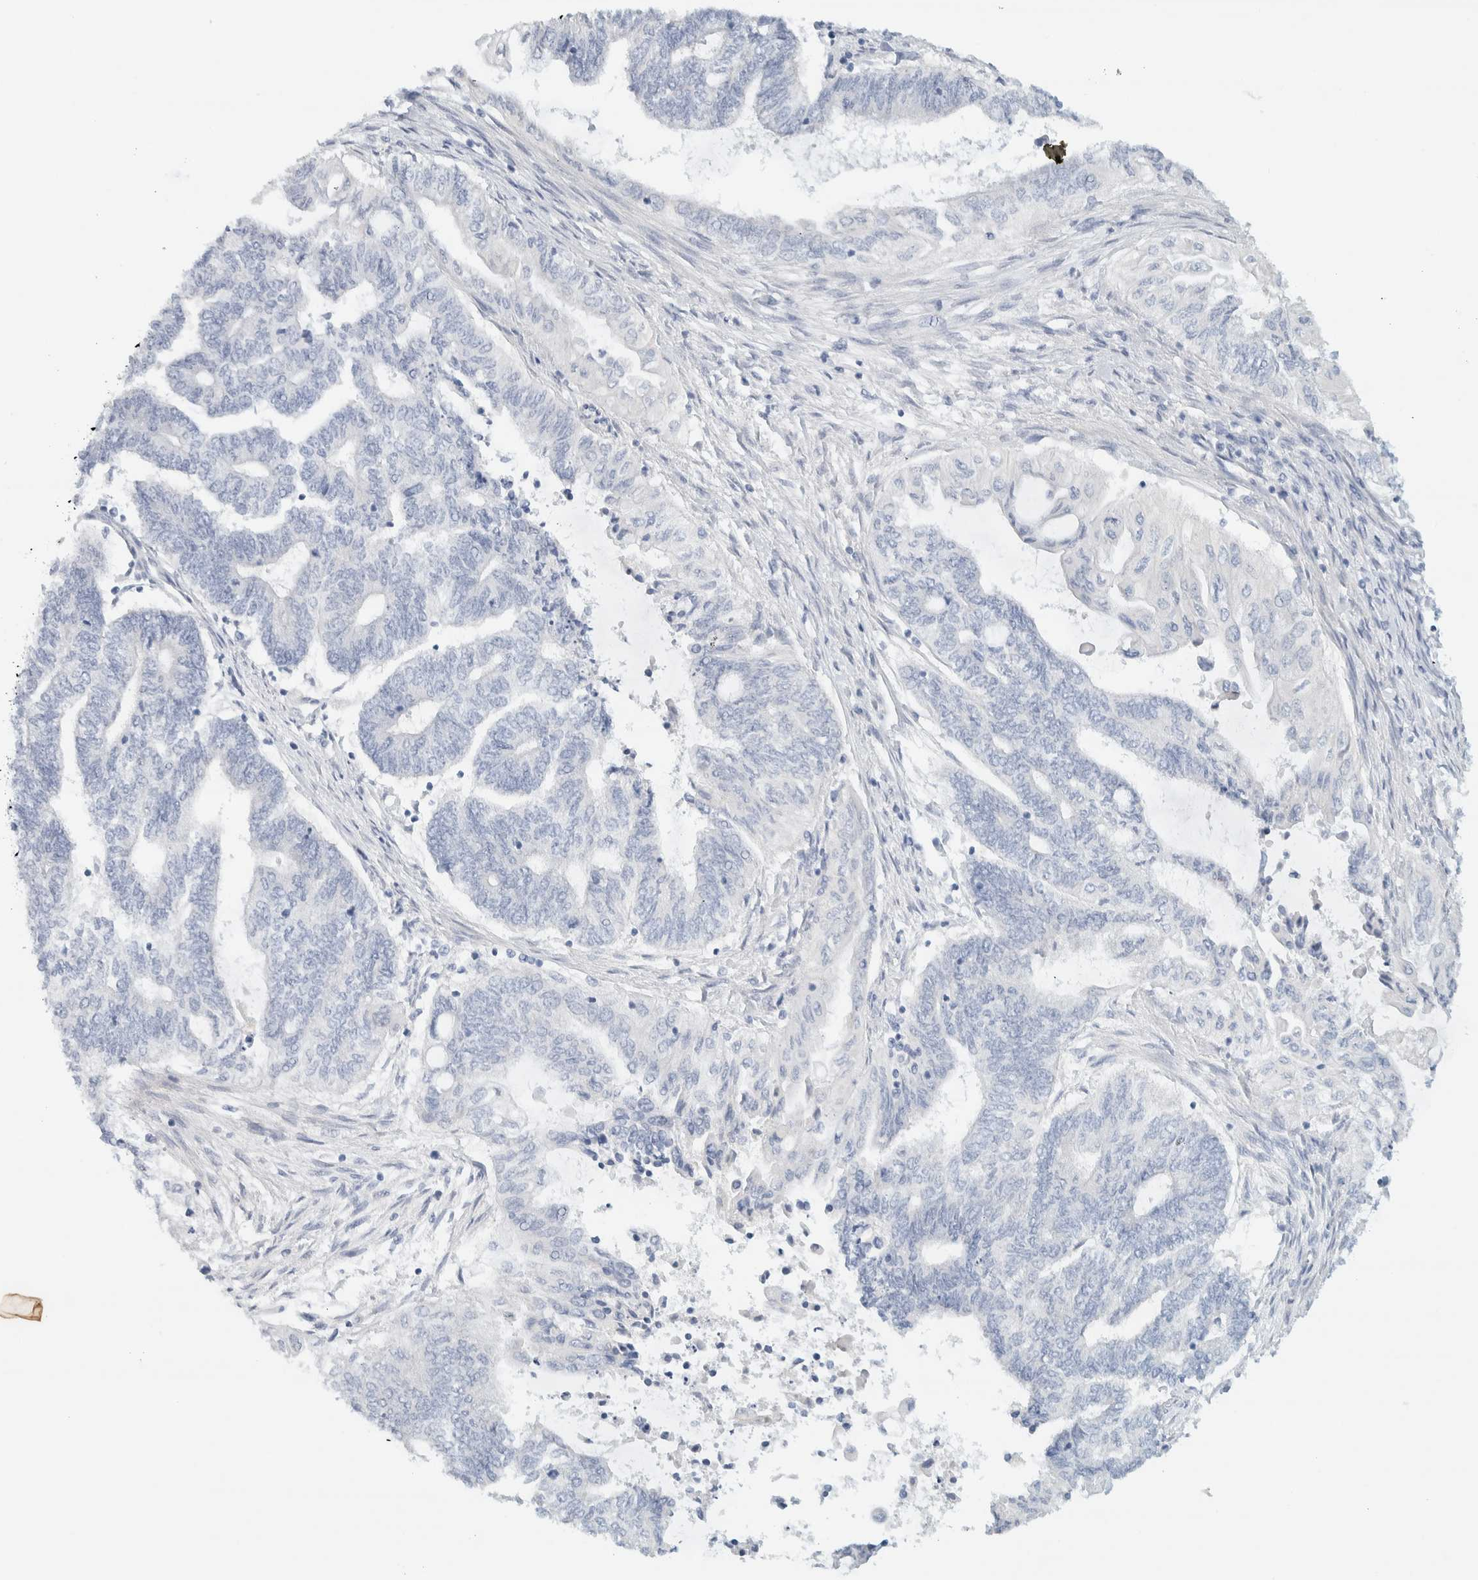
{"staining": {"intensity": "negative", "quantity": "none", "location": "none"}, "tissue": "endometrial cancer", "cell_type": "Tumor cells", "image_type": "cancer", "snomed": [{"axis": "morphology", "description": "Adenocarcinoma, NOS"}, {"axis": "topography", "description": "Uterus"}, {"axis": "topography", "description": "Endometrium"}], "caption": "Protein analysis of endometrial cancer (adenocarcinoma) shows no significant positivity in tumor cells.", "gene": "ALOX12B", "patient": {"sex": "female", "age": 70}}